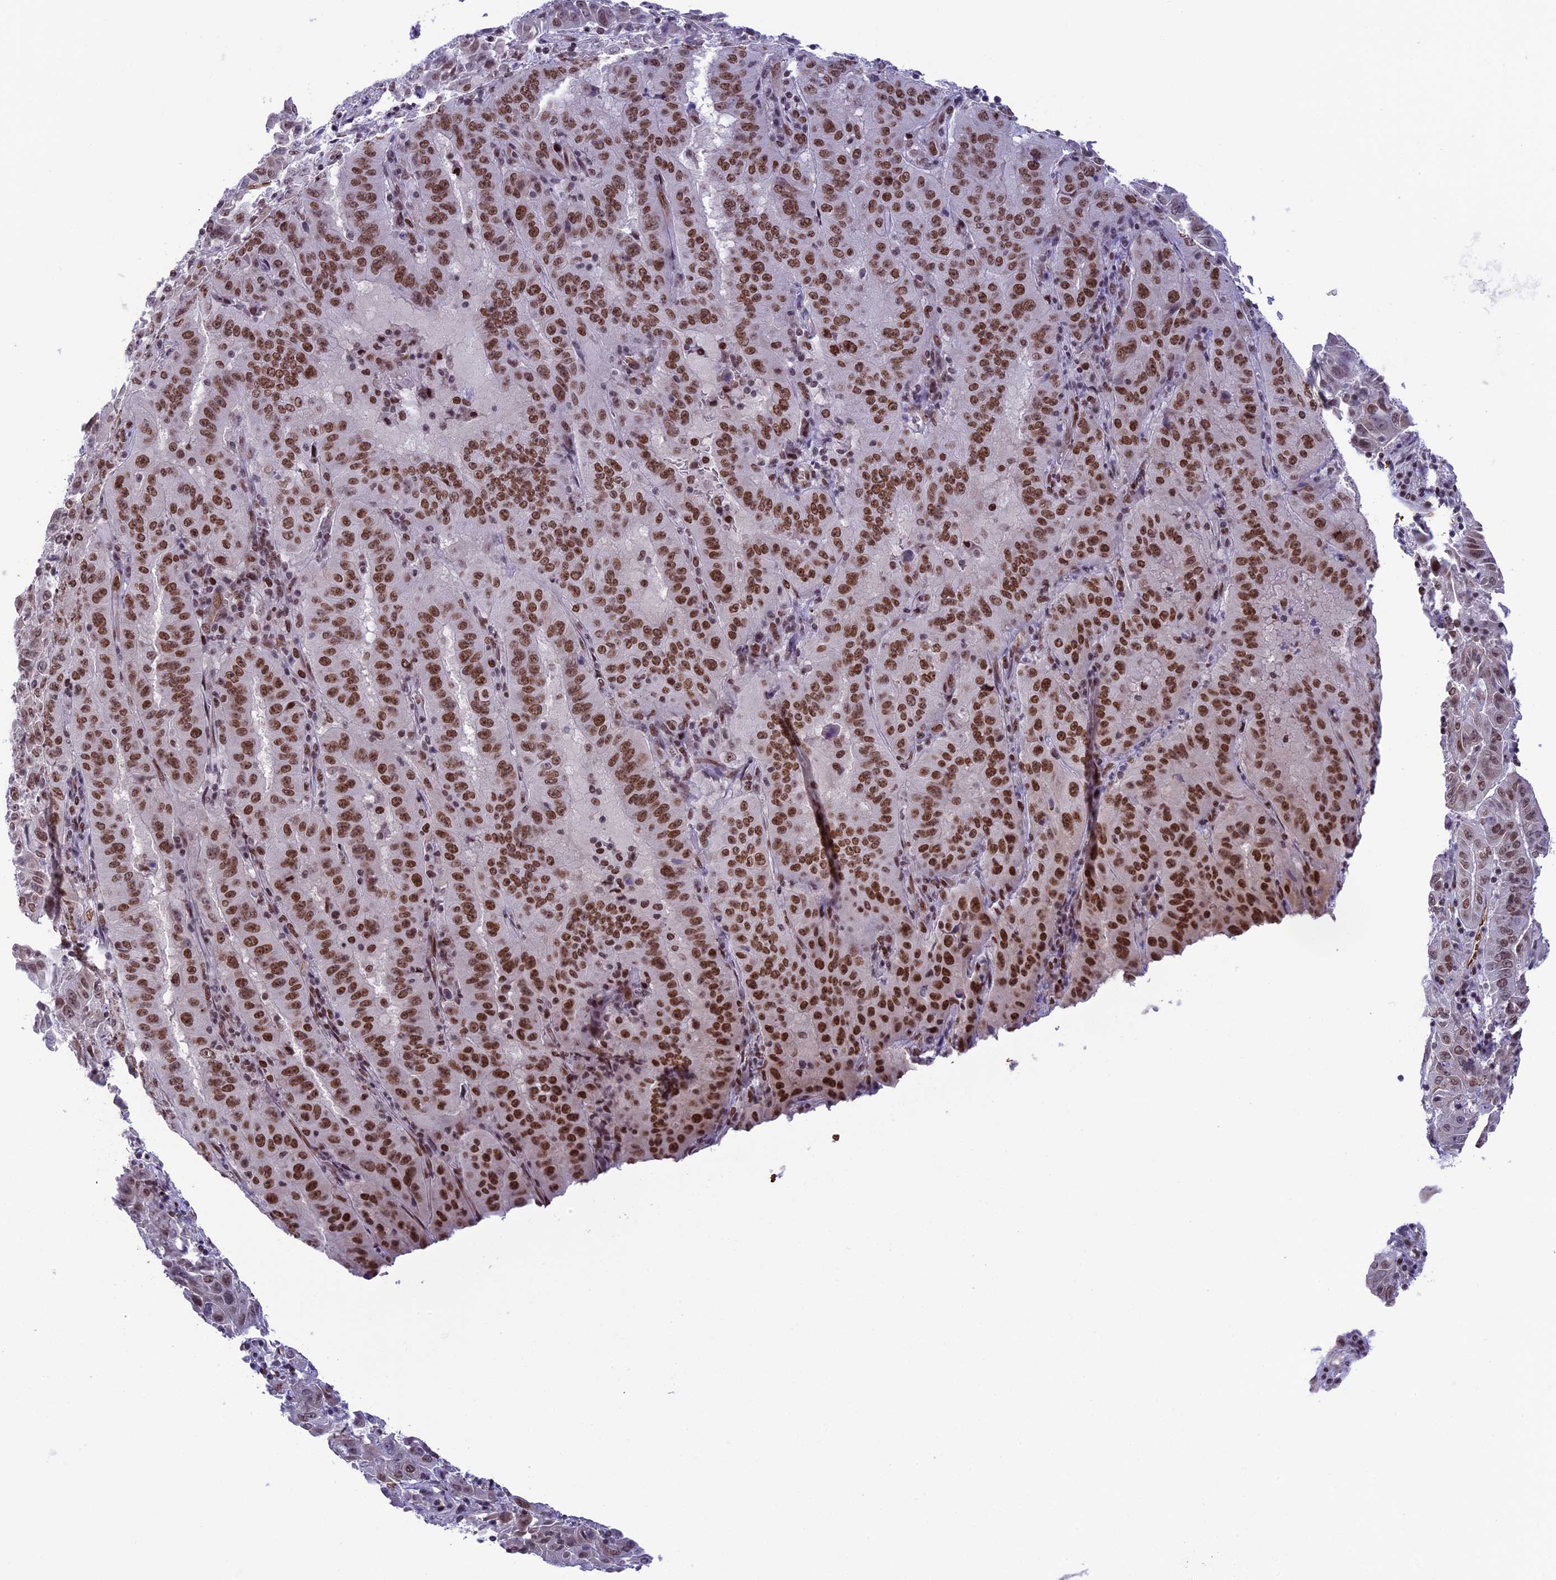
{"staining": {"intensity": "strong", "quantity": ">75%", "location": "nuclear"}, "tissue": "pancreatic cancer", "cell_type": "Tumor cells", "image_type": "cancer", "snomed": [{"axis": "morphology", "description": "Adenocarcinoma, NOS"}, {"axis": "topography", "description": "Pancreas"}], "caption": "Immunohistochemistry of pancreatic adenocarcinoma exhibits high levels of strong nuclear expression in about >75% of tumor cells.", "gene": "MPHOSPH8", "patient": {"sex": "male", "age": 63}}